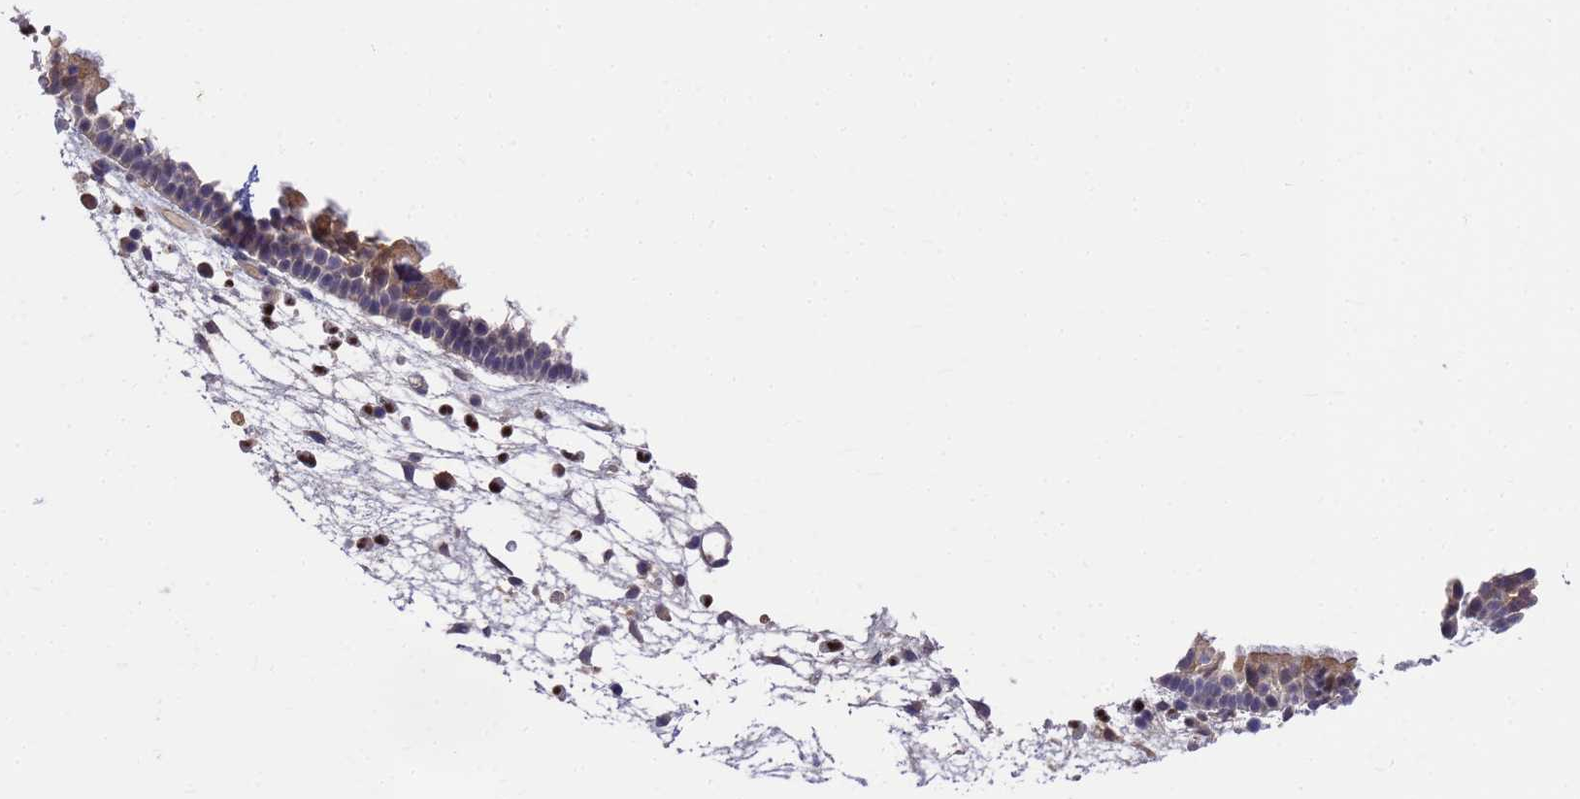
{"staining": {"intensity": "moderate", "quantity": "25%-75%", "location": "cytoplasmic/membranous,nuclear"}, "tissue": "nasopharynx", "cell_type": "Respiratory epithelial cells", "image_type": "normal", "snomed": [{"axis": "morphology", "description": "Normal tissue, NOS"}, {"axis": "morphology", "description": "Inflammation, NOS"}, {"axis": "morphology", "description": "Malignant melanoma, Metastatic site"}, {"axis": "topography", "description": "Nasopharynx"}], "caption": "Protein expression by IHC displays moderate cytoplasmic/membranous,nuclear expression in approximately 25%-75% of respiratory epithelial cells in unremarkable nasopharynx. Ihc stains the protein in brown and the nuclei are stained blue.", "gene": "SLC35E2B", "patient": {"sex": "male", "age": 70}}